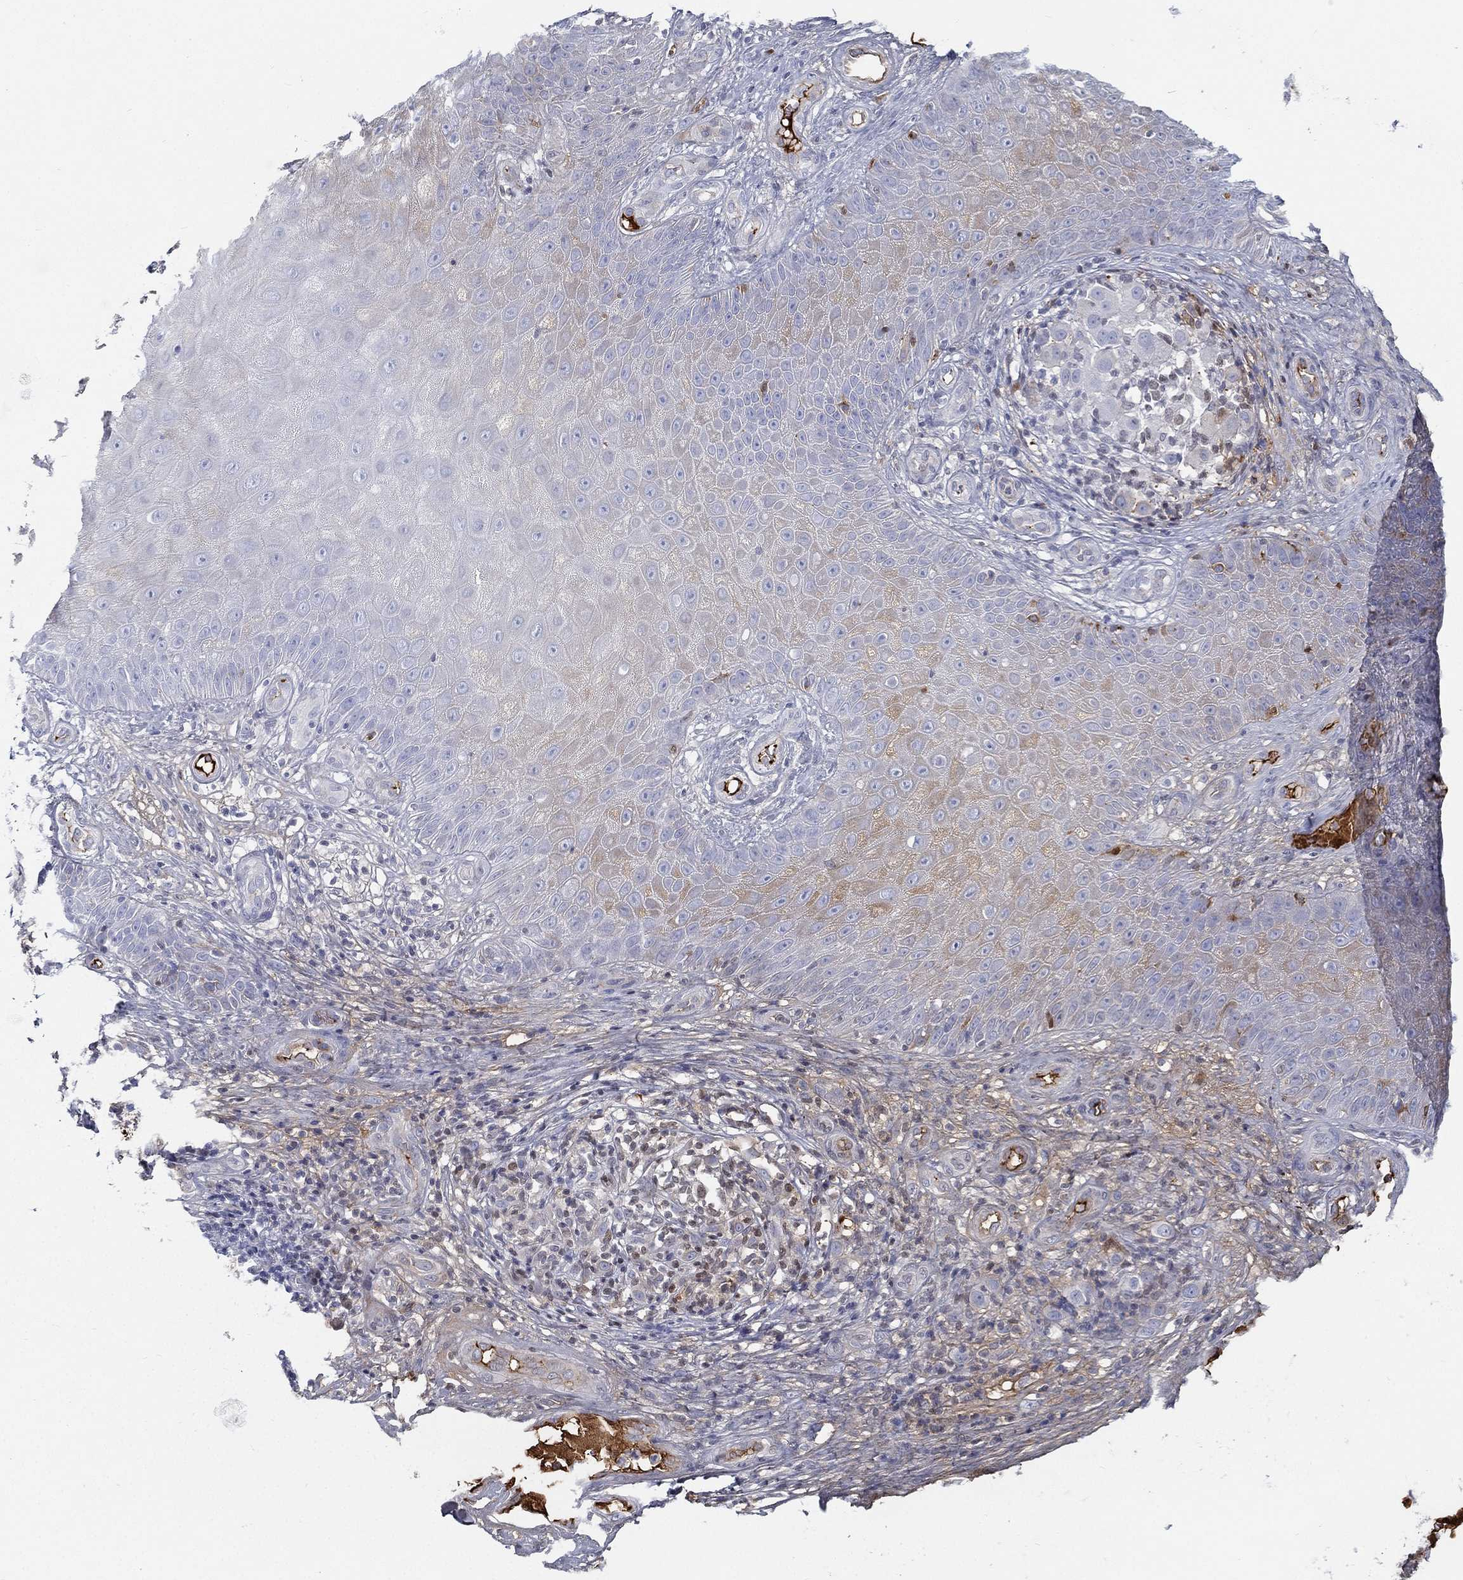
{"staining": {"intensity": "negative", "quantity": "none", "location": "none"}, "tissue": "melanoma", "cell_type": "Tumor cells", "image_type": "cancer", "snomed": [{"axis": "morphology", "description": "Malignant melanoma, NOS"}, {"axis": "topography", "description": "Skin"}], "caption": "This photomicrograph is of melanoma stained with immunohistochemistry to label a protein in brown with the nuclei are counter-stained blue. There is no expression in tumor cells.", "gene": "IFNB1", "patient": {"sex": "female", "age": 87}}